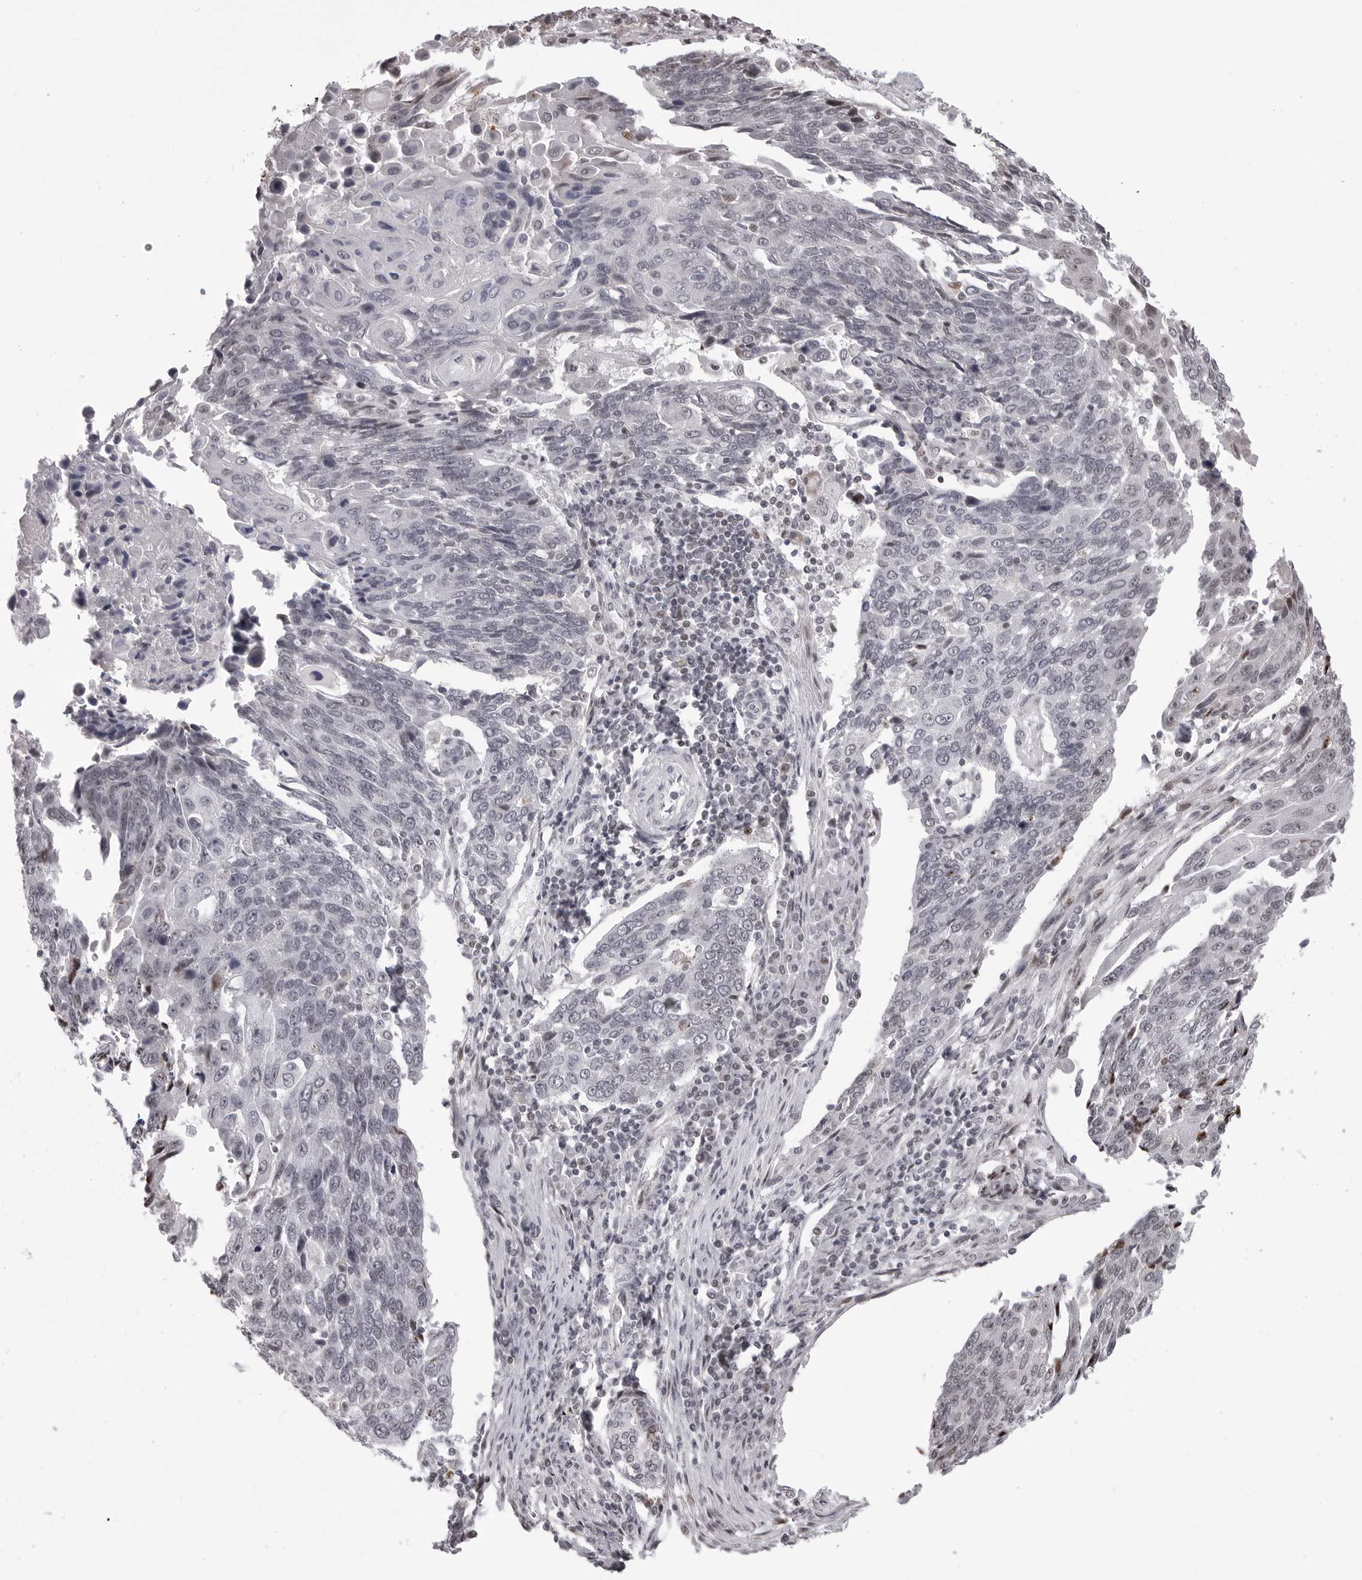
{"staining": {"intensity": "negative", "quantity": "none", "location": "none"}, "tissue": "lung cancer", "cell_type": "Tumor cells", "image_type": "cancer", "snomed": [{"axis": "morphology", "description": "Squamous cell carcinoma, NOS"}, {"axis": "topography", "description": "Lung"}], "caption": "High magnification brightfield microscopy of lung cancer (squamous cell carcinoma) stained with DAB (brown) and counterstained with hematoxylin (blue): tumor cells show no significant positivity.", "gene": "PHF3", "patient": {"sex": "male", "age": 66}}